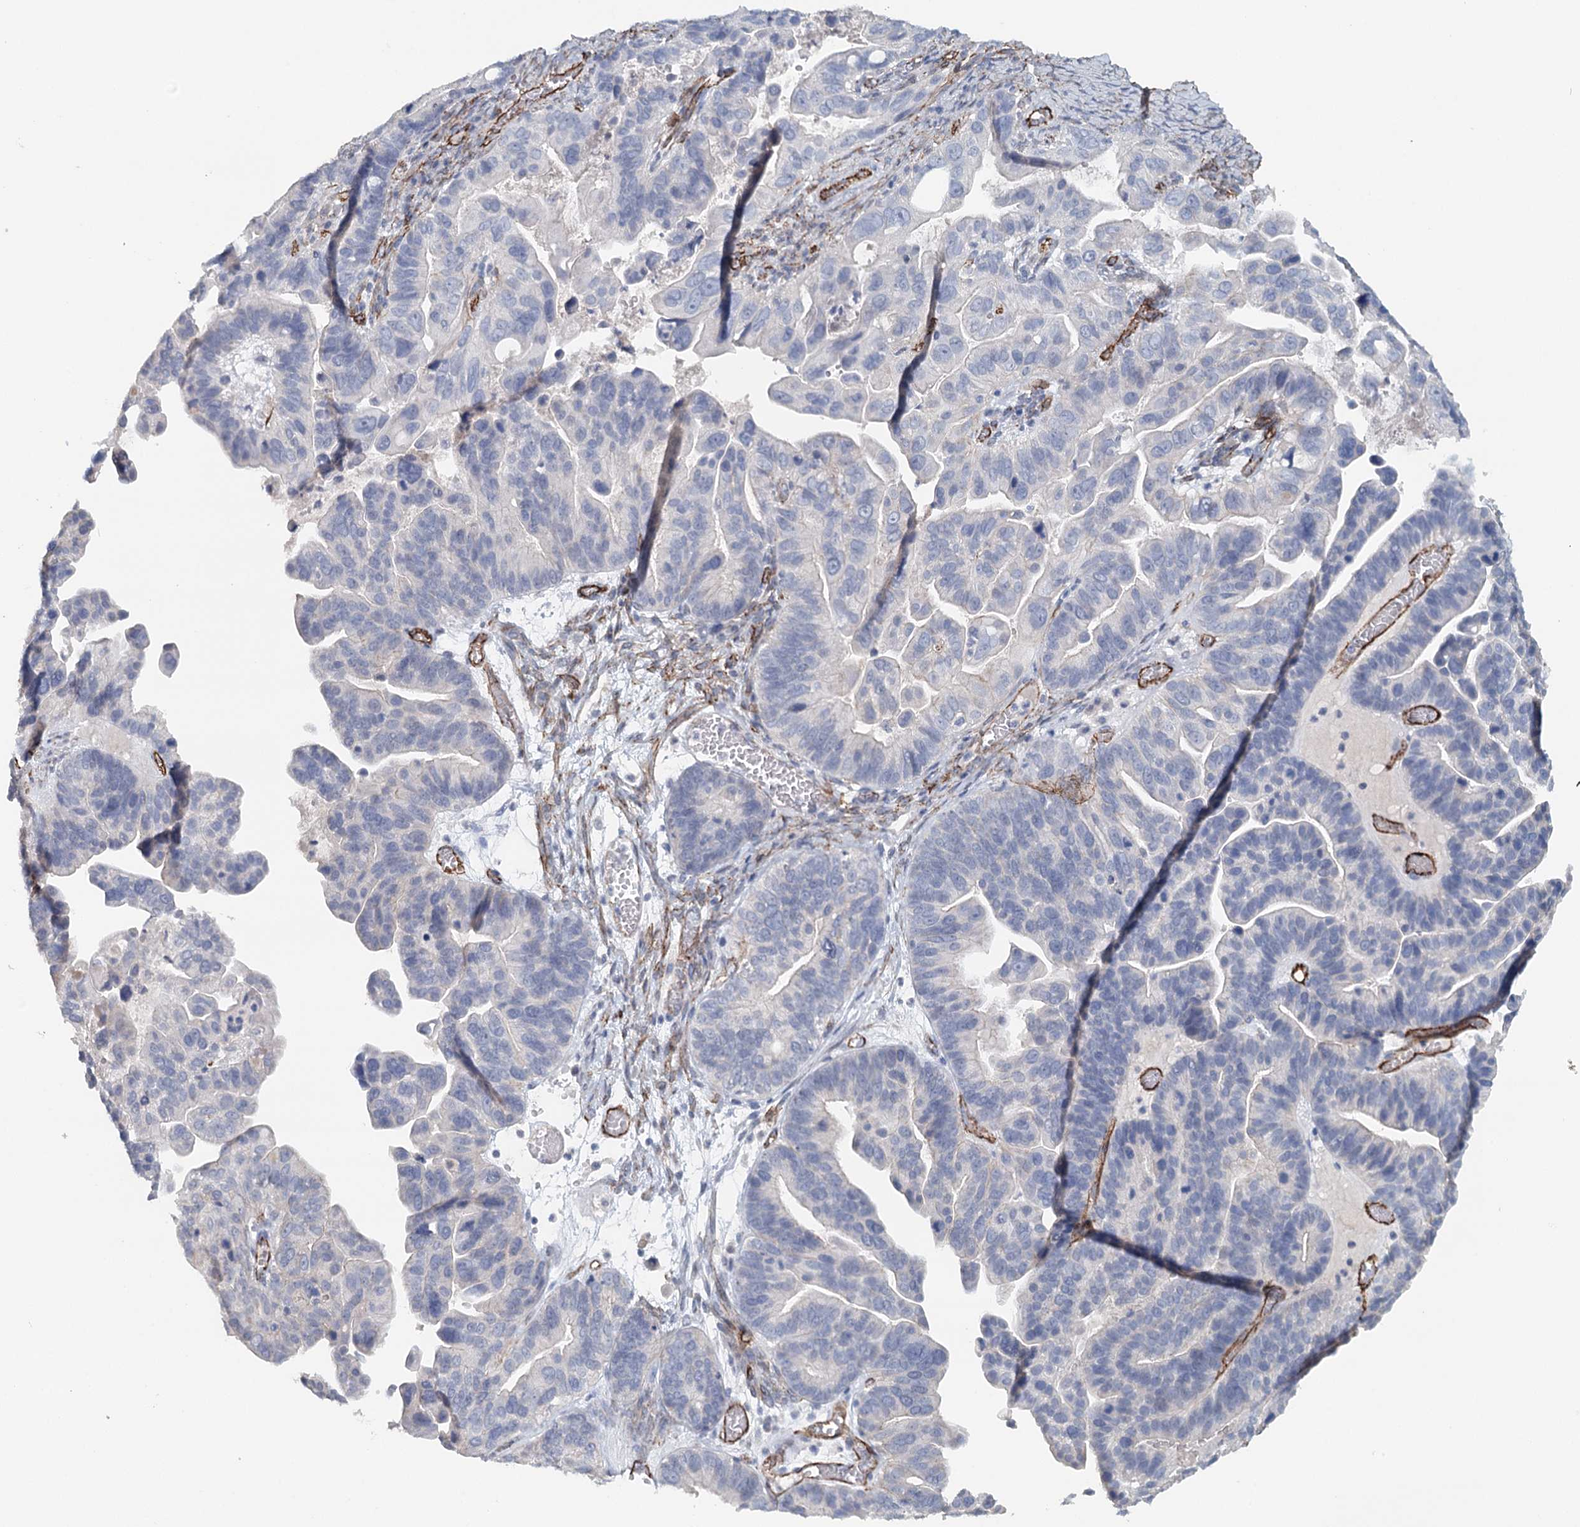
{"staining": {"intensity": "negative", "quantity": "none", "location": "none"}, "tissue": "ovarian cancer", "cell_type": "Tumor cells", "image_type": "cancer", "snomed": [{"axis": "morphology", "description": "Cystadenocarcinoma, serous, NOS"}, {"axis": "topography", "description": "Ovary"}], "caption": "An image of ovarian serous cystadenocarcinoma stained for a protein displays no brown staining in tumor cells.", "gene": "SYNPO", "patient": {"sex": "female", "age": 56}}